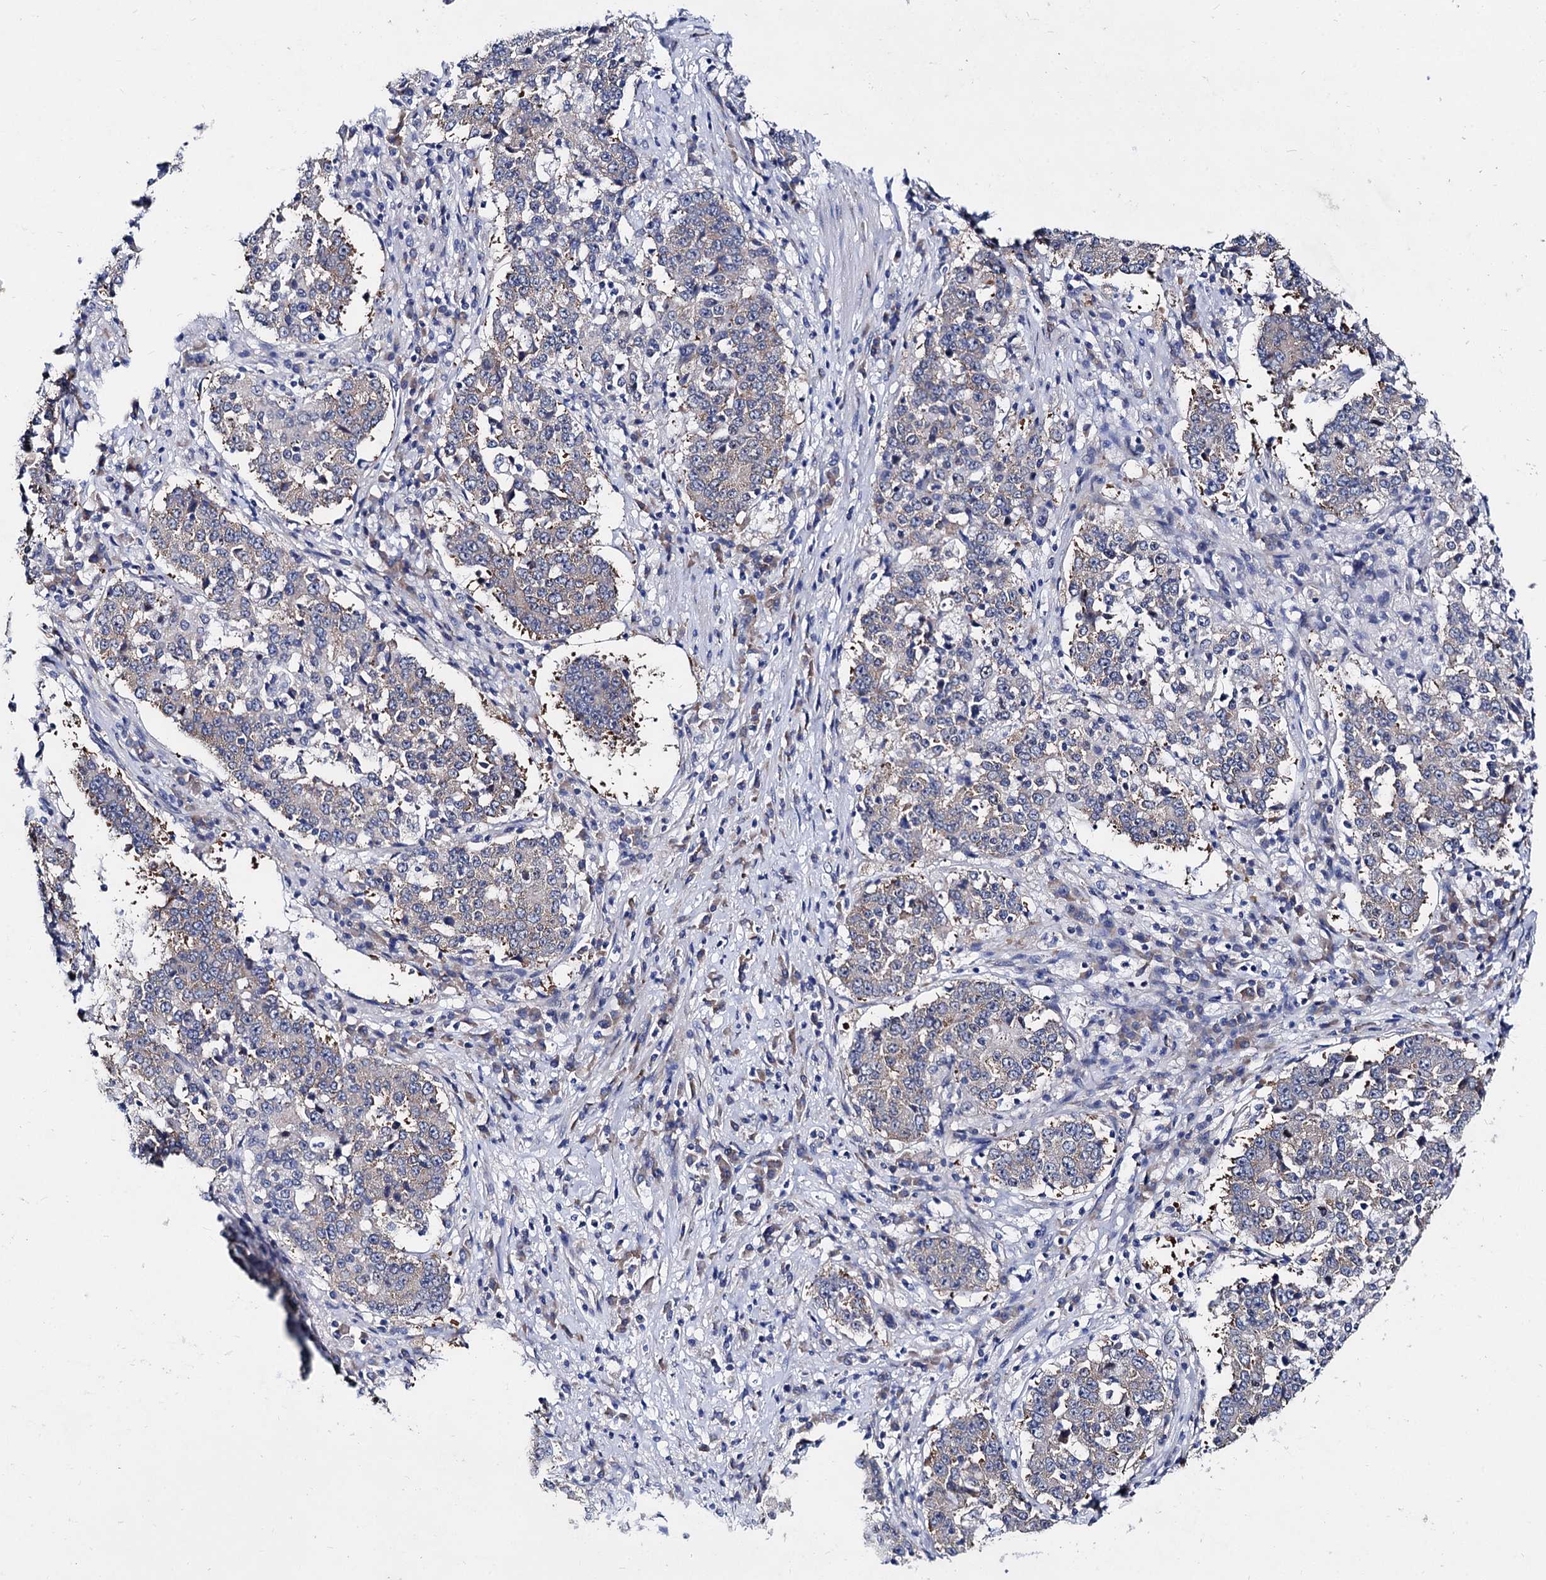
{"staining": {"intensity": "negative", "quantity": "none", "location": "none"}, "tissue": "stomach cancer", "cell_type": "Tumor cells", "image_type": "cancer", "snomed": [{"axis": "morphology", "description": "Adenocarcinoma, NOS"}, {"axis": "topography", "description": "Stomach"}], "caption": "Tumor cells show no significant staining in stomach cancer.", "gene": "CAPRIN2", "patient": {"sex": "male", "age": 59}}